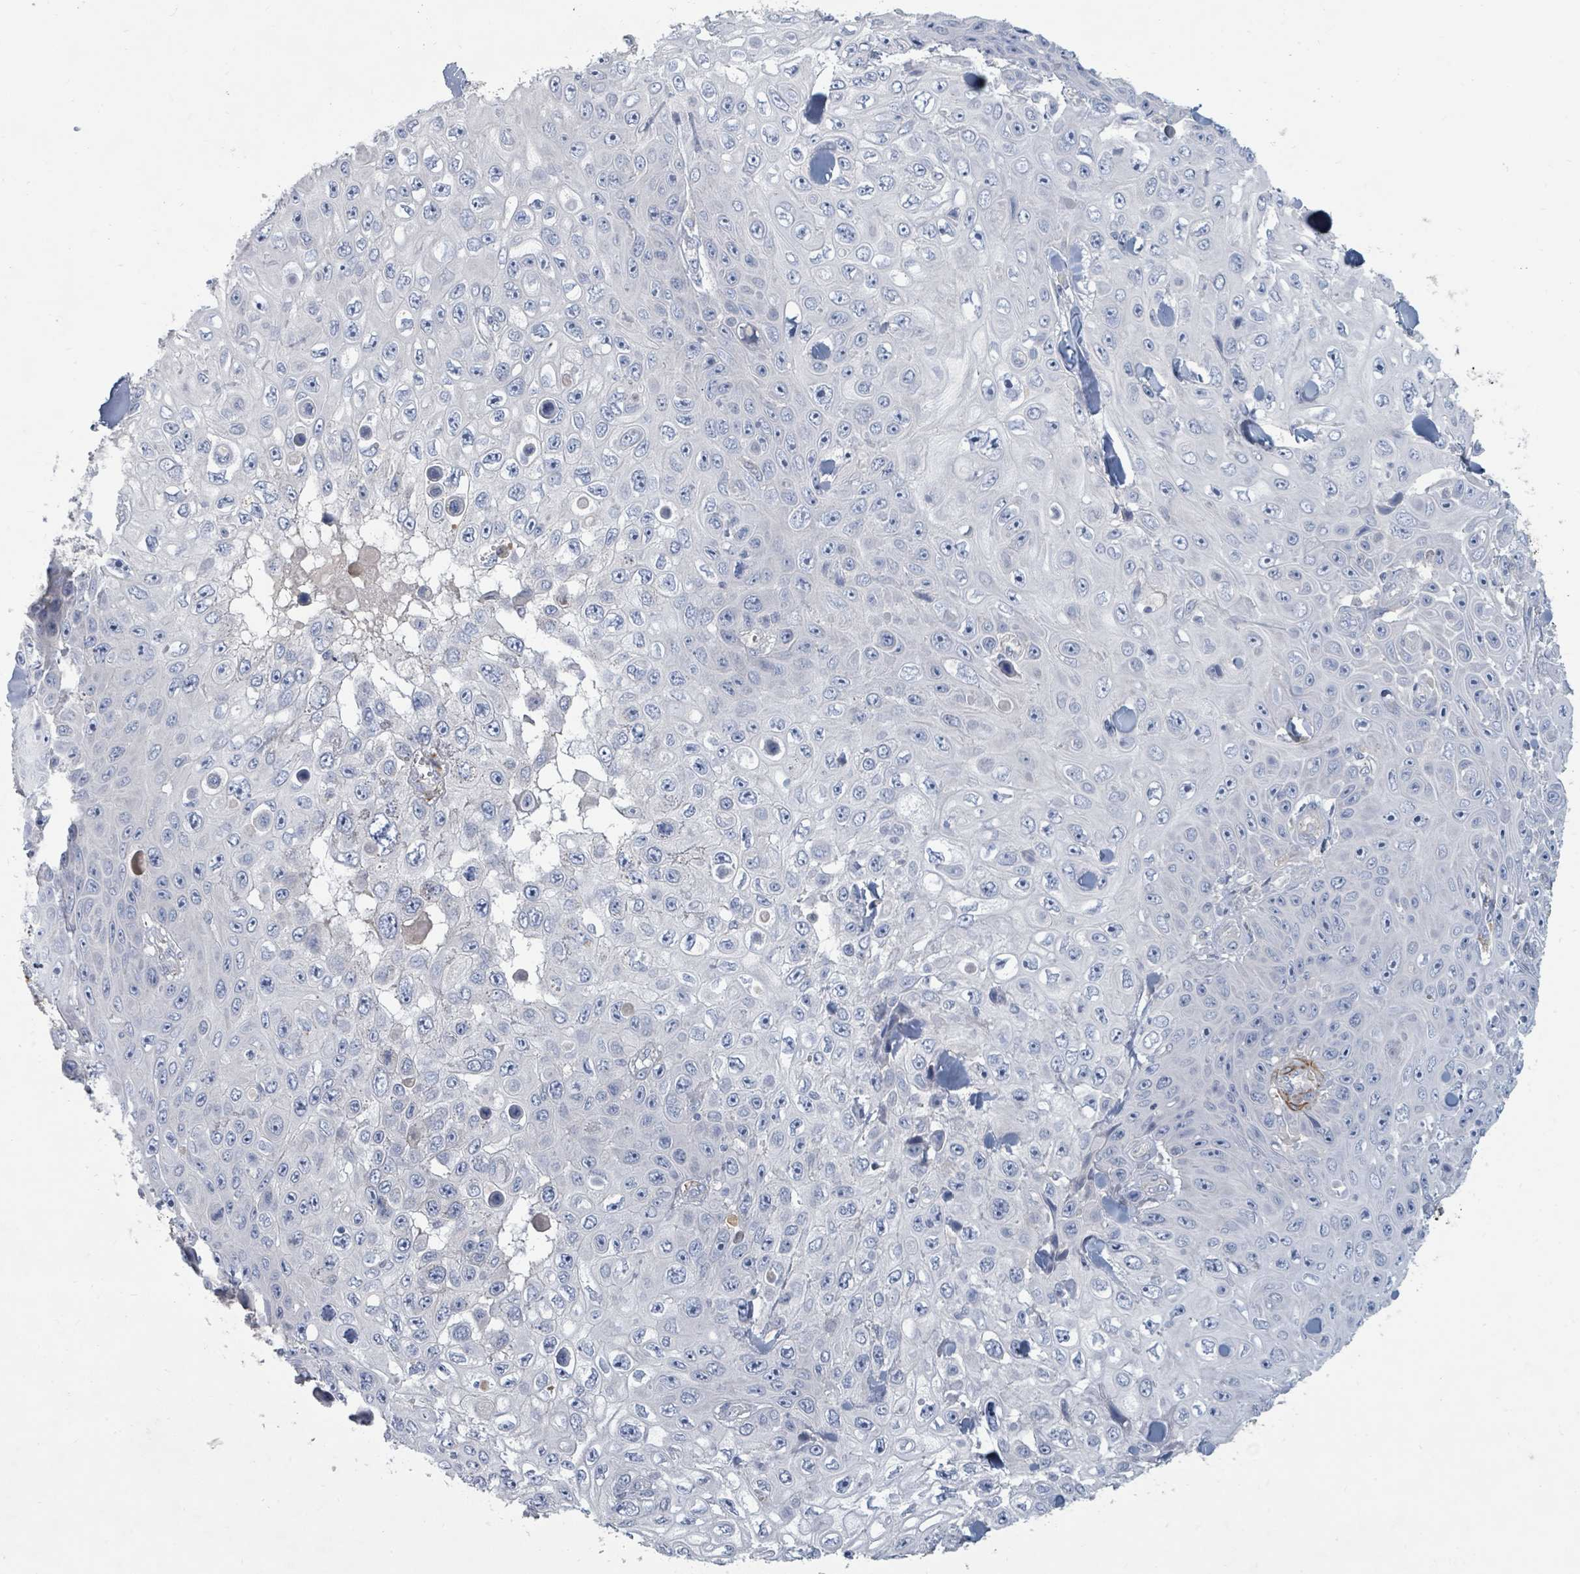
{"staining": {"intensity": "negative", "quantity": "none", "location": "none"}, "tissue": "skin cancer", "cell_type": "Tumor cells", "image_type": "cancer", "snomed": [{"axis": "morphology", "description": "Squamous cell carcinoma, NOS"}, {"axis": "topography", "description": "Skin"}], "caption": "Immunohistochemical staining of human skin cancer demonstrates no significant staining in tumor cells. Nuclei are stained in blue.", "gene": "ARGFX", "patient": {"sex": "male", "age": 82}}